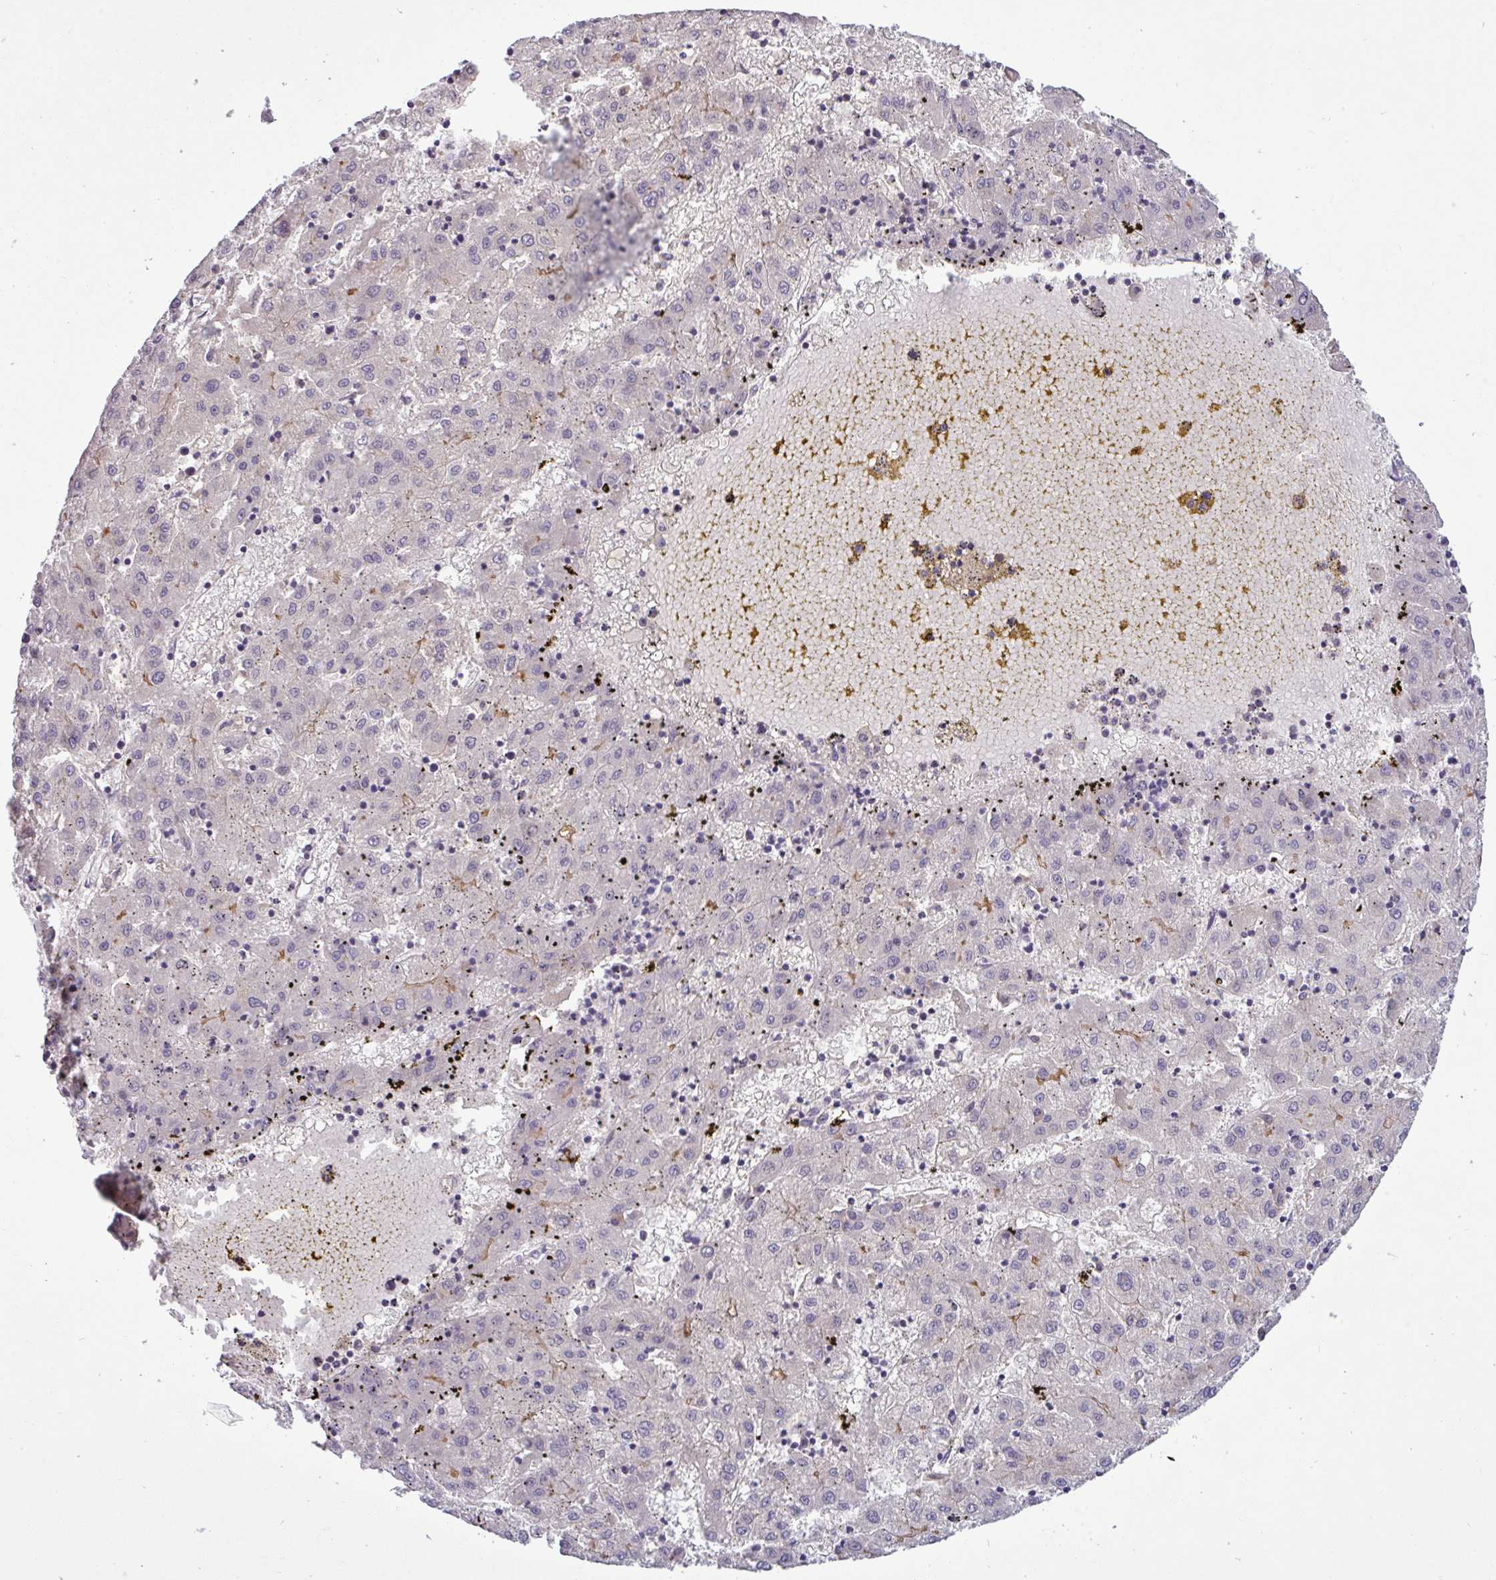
{"staining": {"intensity": "negative", "quantity": "none", "location": "none"}, "tissue": "liver cancer", "cell_type": "Tumor cells", "image_type": "cancer", "snomed": [{"axis": "morphology", "description": "Carcinoma, Hepatocellular, NOS"}, {"axis": "topography", "description": "Liver"}], "caption": "Histopathology image shows no significant protein positivity in tumor cells of hepatocellular carcinoma (liver).", "gene": "TMEM62", "patient": {"sex": "male", "age": 72}}